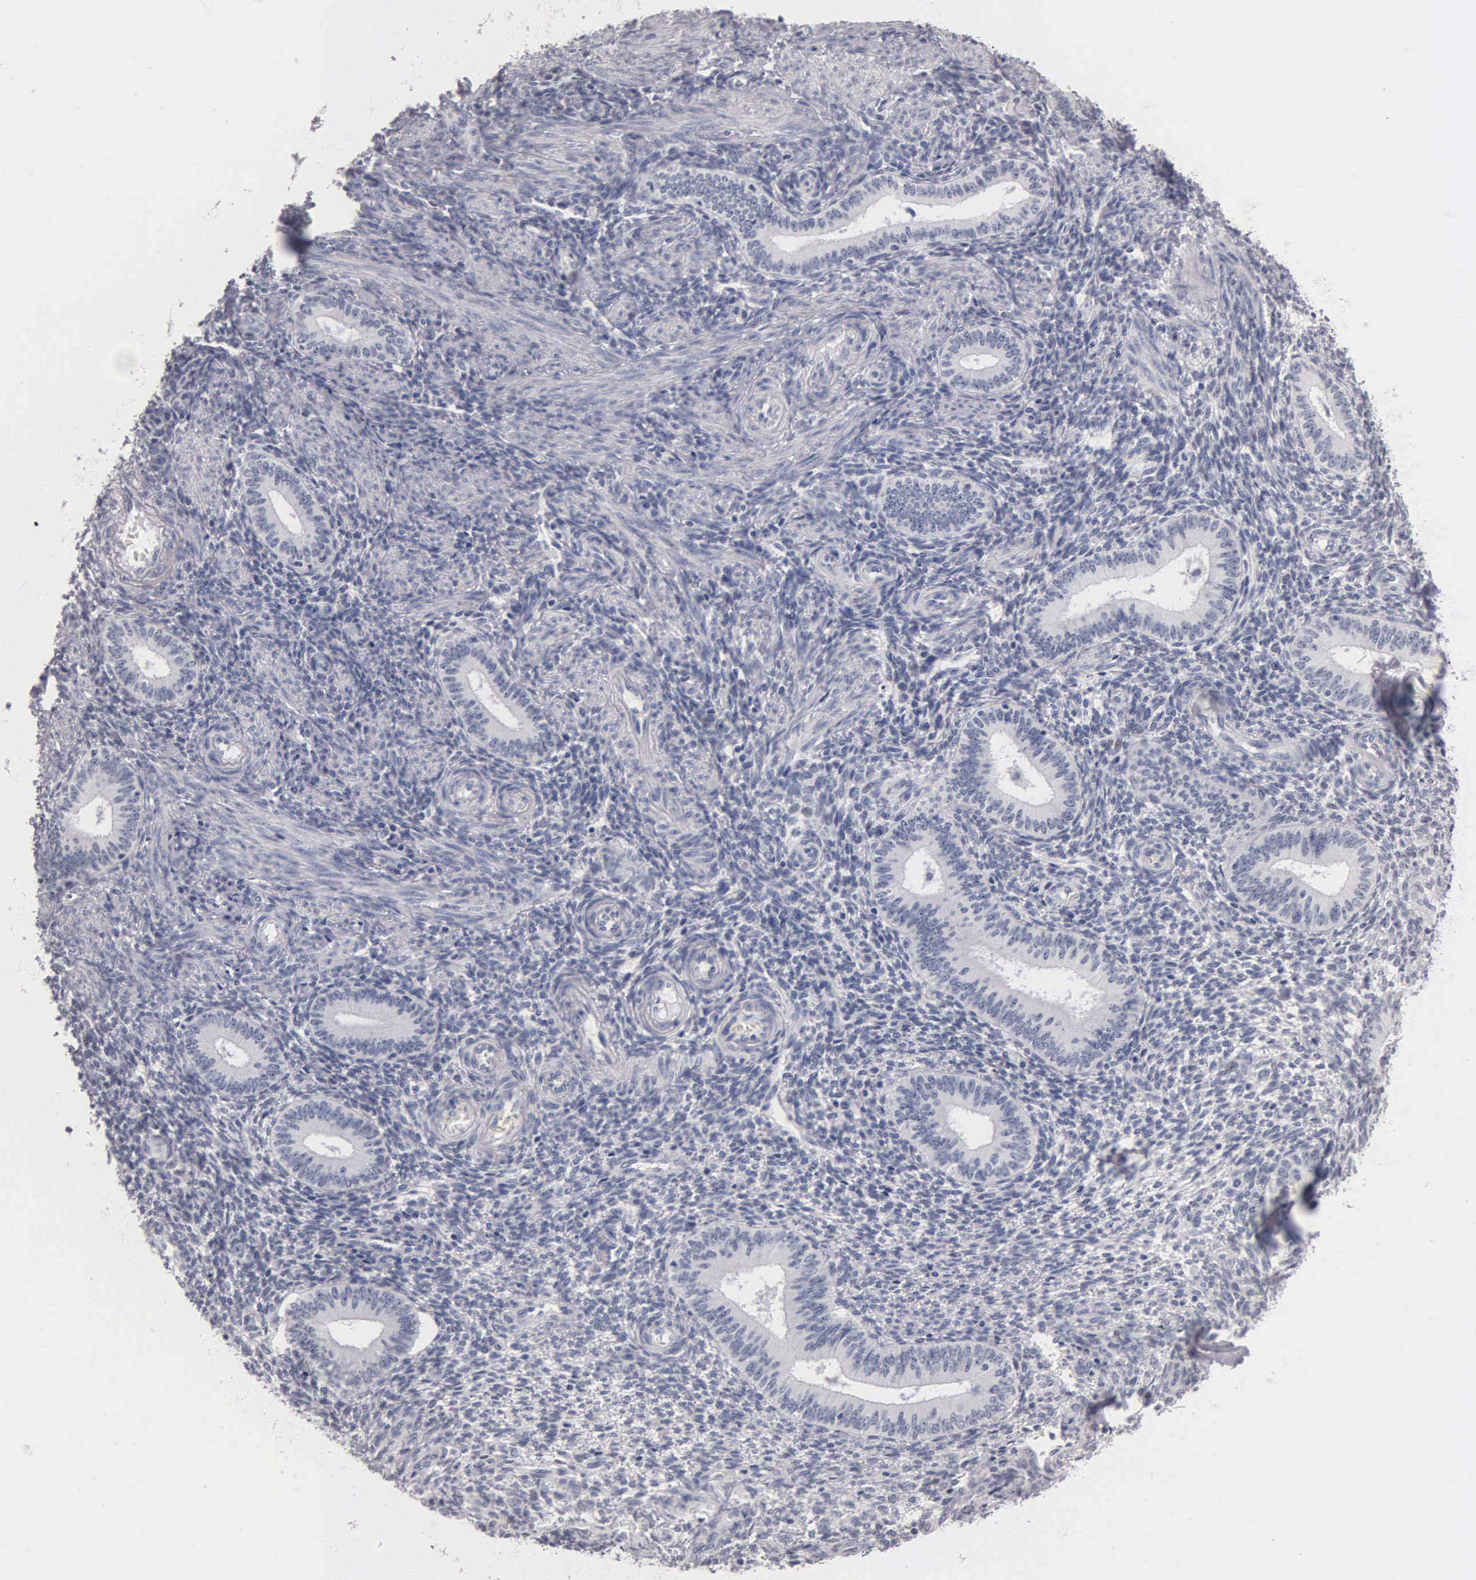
{"staining": {"intensity": "negative", "quantity": "none", "location": "none"}, "tissue": "endometrium", "cell_type": "Cells in endometrial stroma", "image_type": "normal", "snomed": [{"axis": "morphology", "description": "Normal tissue, NOS"}, {"axis": "topography", "description": "Endometrium"}], "caption": "Cells in endometrial stroma show no significant protein staining in benign endometrium. (DAB (3,3'-diaminobenzidine) immunohistochemistry with hematoxylin counter stain).", "gene": "SST", "patient": {"sex": "female", "age": 35}}